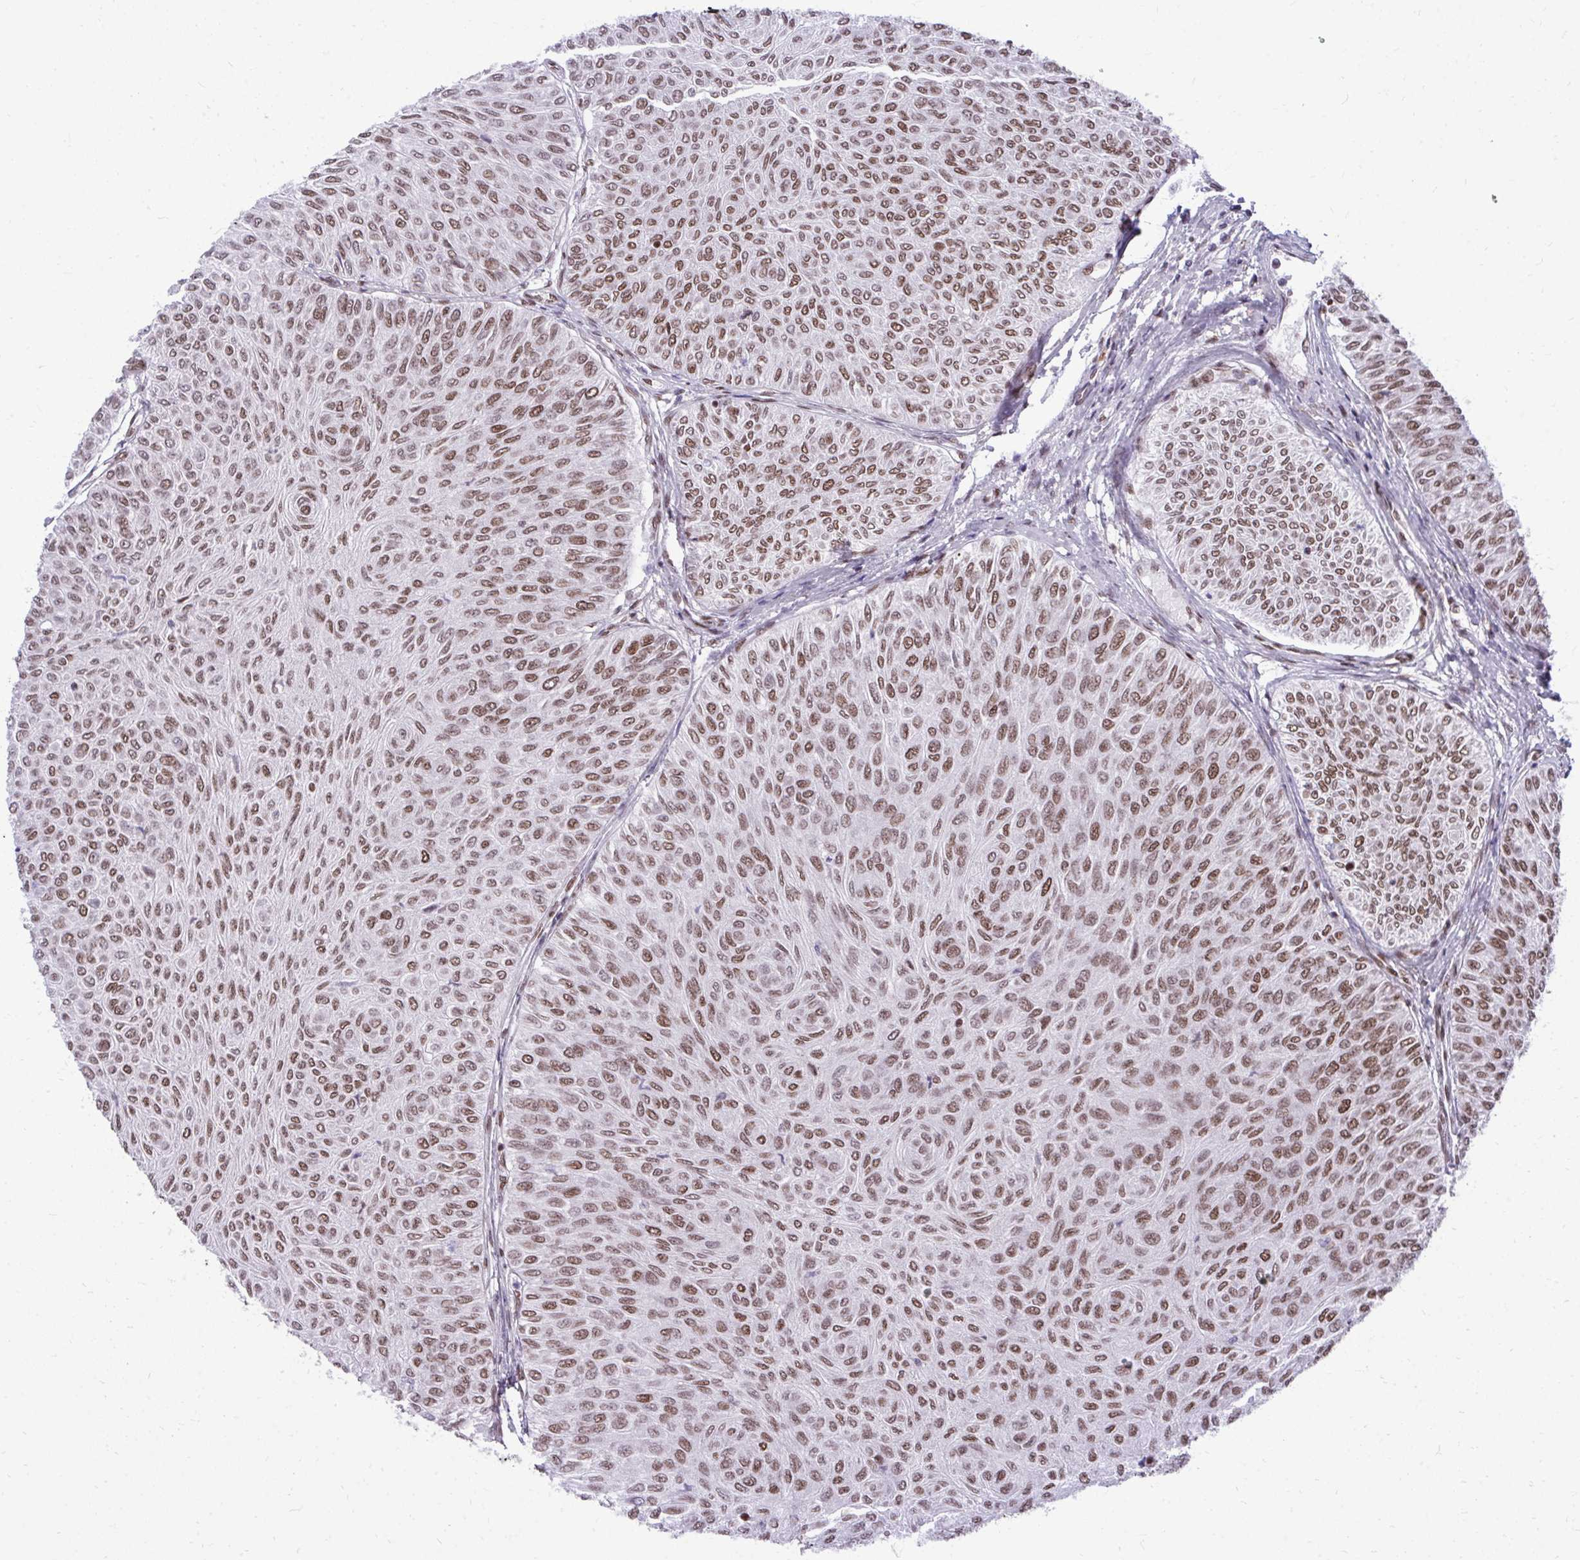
{"staining": {"intensity": "moderate", "quantity": ">75%", "location": "nuclear"}, "tissue": "urothelial cancer", "cell_type": "Tumor cells", "image_type": "cancer", "snomed": [{"axis": "morphology", "description": "Urothelial carcinoma, Low grade"}, {"axis": "topography", "description": "Urinary bladder"}], "caption": "Low-grade urothelial carcinoma stained for a protein (brown) displays moderate nuclear positive expression in about >75% of tumor cells.", "gene": "CDYL", "patient": {"sex": "male", "age": 78}}